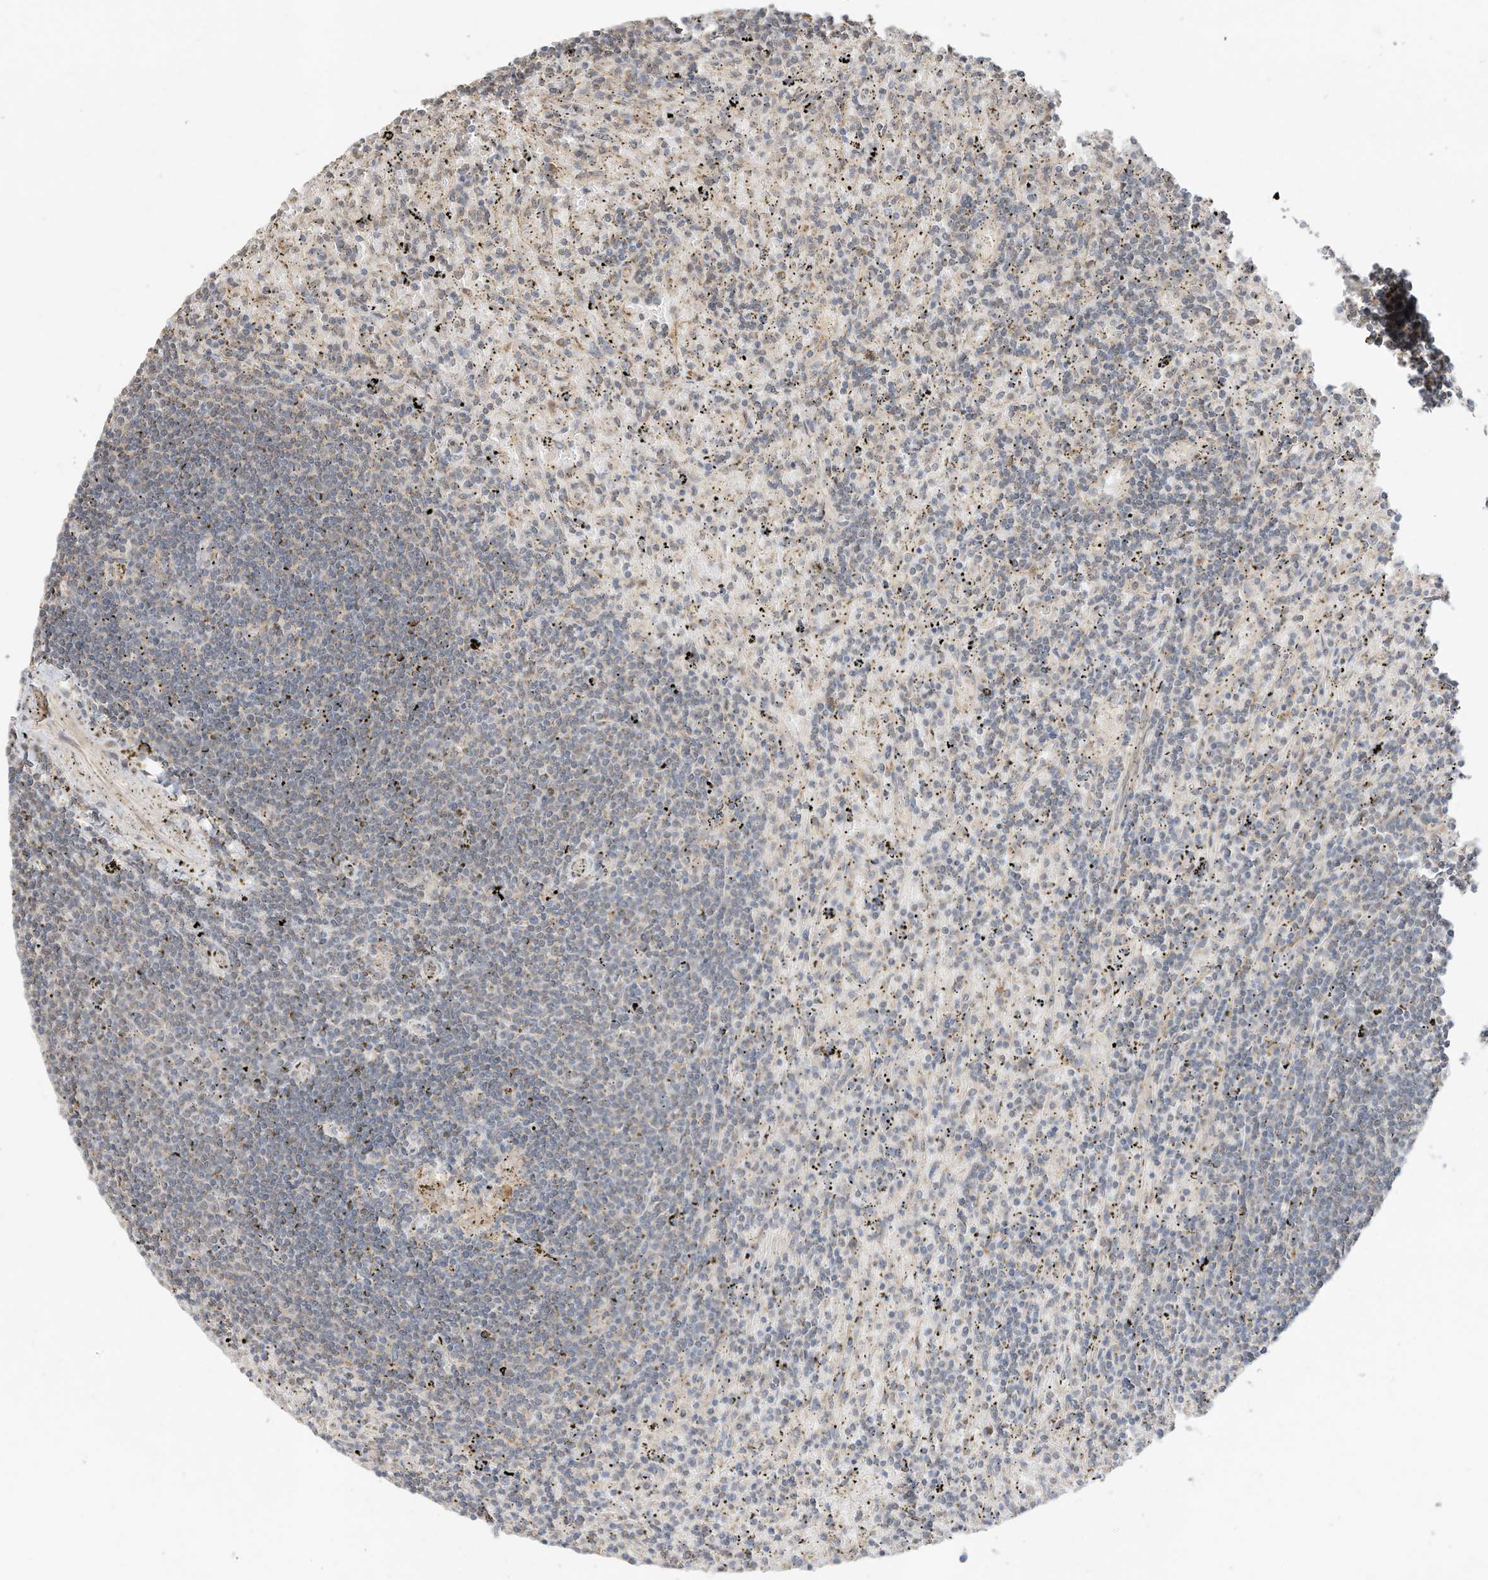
{"staining": {"intensity": "weak", "quantity": "<25%", "location": "cytoplasmic/membranous"}, "tissue": "lymphoma", "cell_type": "Tumor cells", "image_type": "cancer", "snomed": [{"axis": "morphology", "description": "Malignant lymphoma, non-Hodgkin's type, Low grade"}, {"axis": "topography", "description": "Spleen"}], "caption": "The photomicrograph displays no significant expression in tumor cells of low-grade malignant lymphoma, non-Hodgkin's type. (Immunohistochemistry (ihc), brightfield microscopy, high magnification).", "gene": "CAGE1", "patient": {"sex": "male", "age": 76}}